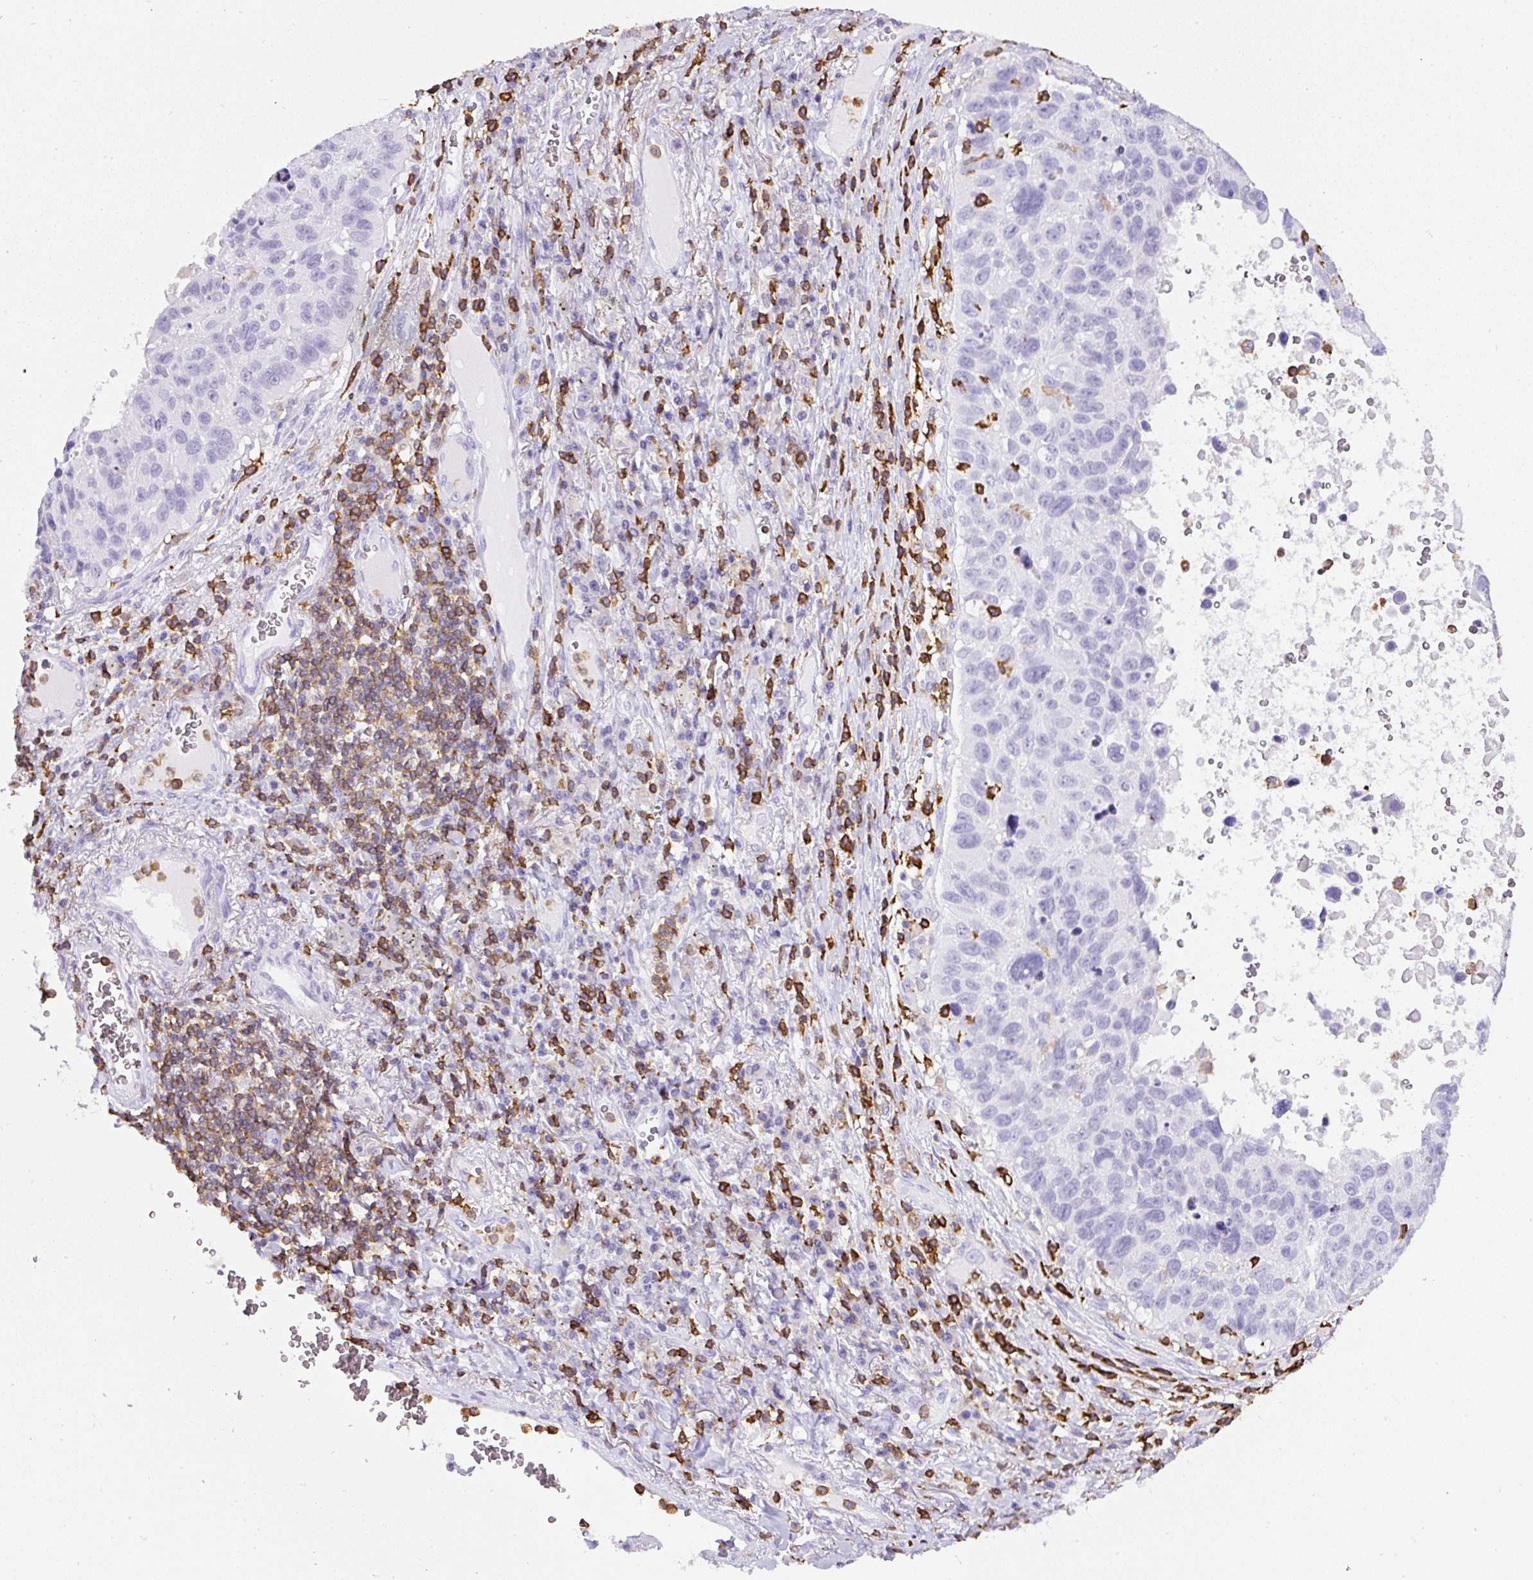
{"staining": {"intensity": "negative", "quantity": "none", "location": "none"}, "tissue": "lung cancer", "cell_type": "Tumor cells", "image_type": "cancer", "snomed": [{"axis": "morphology", "description": "Squamous cell carcinoma, NOS"}, {"axis": "topography", "description": "Lung"}], "caption": "Tumor cells show no significant protein staining in lung squamous cell carcinoma. (IHC, brightfield microscopy, high magnification).", "gene": "FAM228B", "patient": {"sex": "male", "age": 66}}